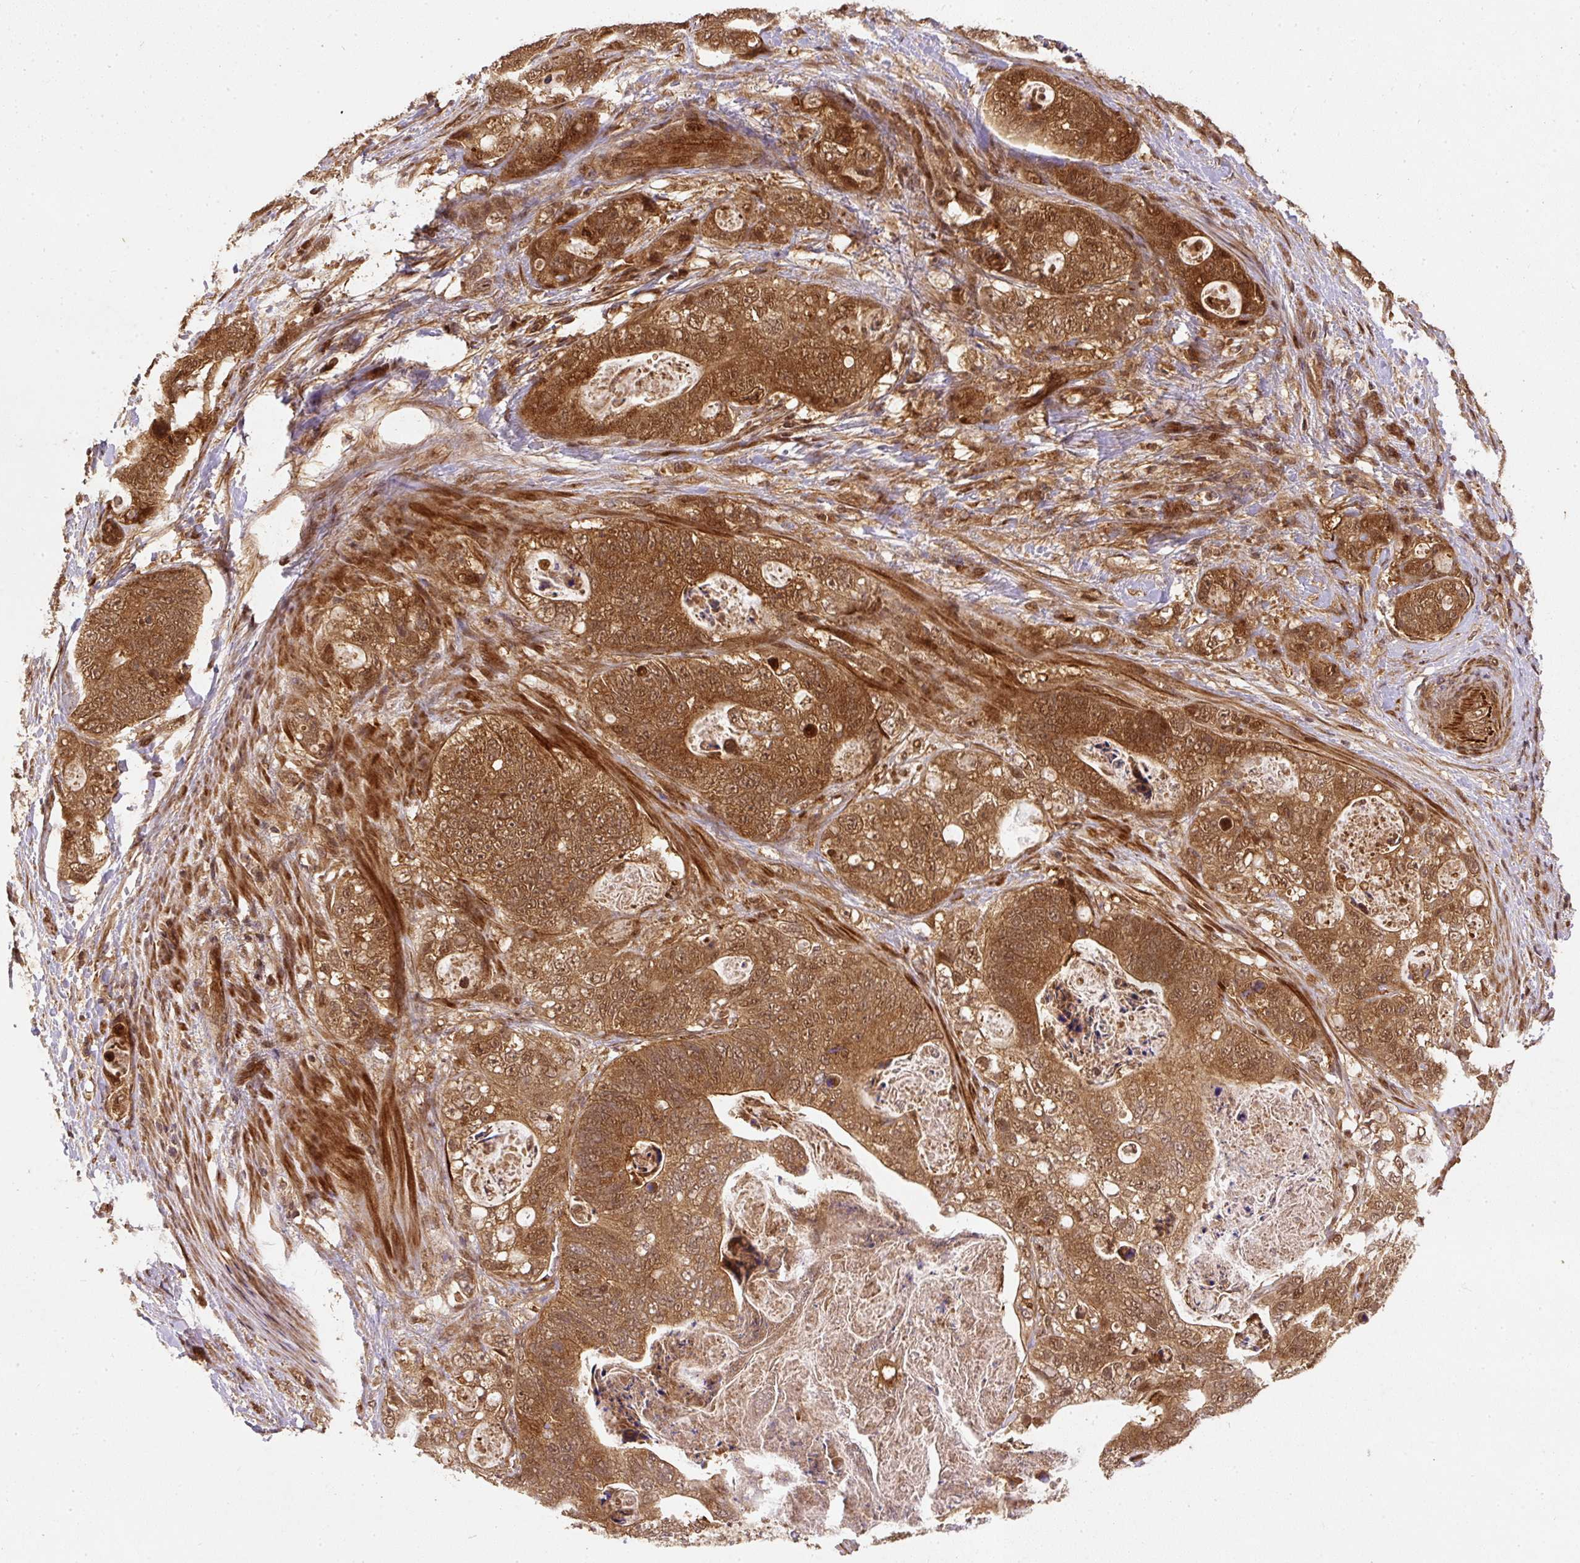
{"staining": {"intensity": "strong", "quantity": ">75%", "location": "cytoplasmic/membranous,nuclear"}, "tissue": "stomach cancer", "cell_type": "Tumor cells", "image_type": "cancer", "snomed": [{"axis": "morphology", "description": "Normal tissue, NOS"}, {"axis": "morphology", "description": "Adenocarcinoma, NOS"}, {"axis": "topography", "description": "Stomach"}], "caption": "Immunohistochemical staining of stomach adenocarcinoma exhibits high levels of strong cytoplasmic/membranous and nuclear protein expression in approximately >75% of tumor cells. The staining is performed using DAB brown chromogen to label protein expression. The nuclei are counter-stained blue using hematoxylin.", "gene": "PSMD1", "patient": {"sex": "female", "age": 89}}